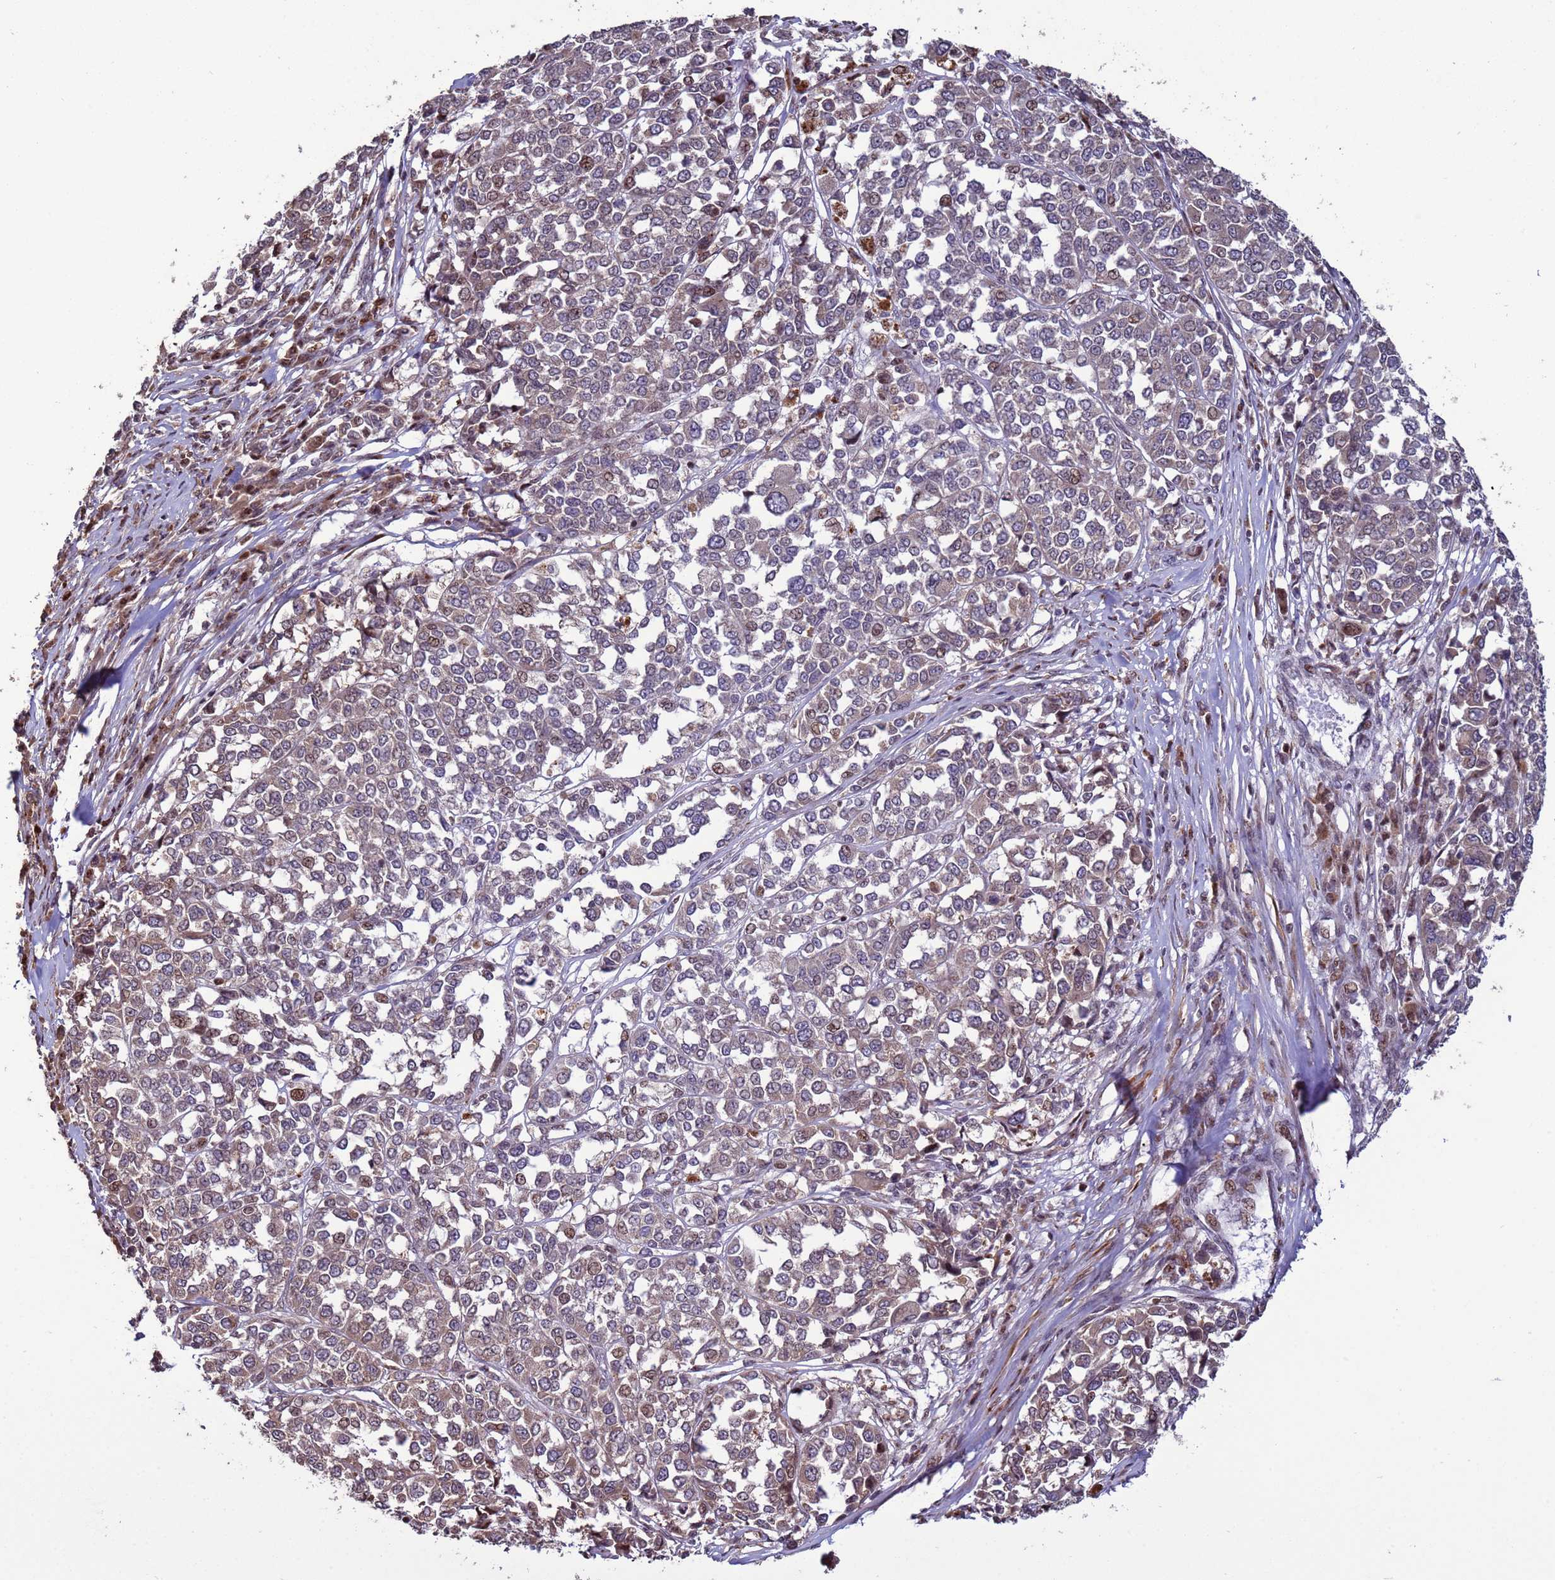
{"staining": {"intensity": "moderate", "quantity": "25%-75%", "location": "cytoplasmic/membranous,nuclear"}, "tissue": "melanoma", "cell_type": "Tumor cells", "image_type": "cancer", "snomed": [{"axis": "morphology", "description": "Malignant melanoma, Metastatic site"}, {"axis": "topography", "description": "Lymph node"}], "caption": "This is an image of IHC staining of malignant melanoma (metastatic site), which shows moderate staining in the cytoplasmic/membranous and nuclear of tumor cells.", "gene": "HGH1", "patient": {"sex": "male", "age": 44}}